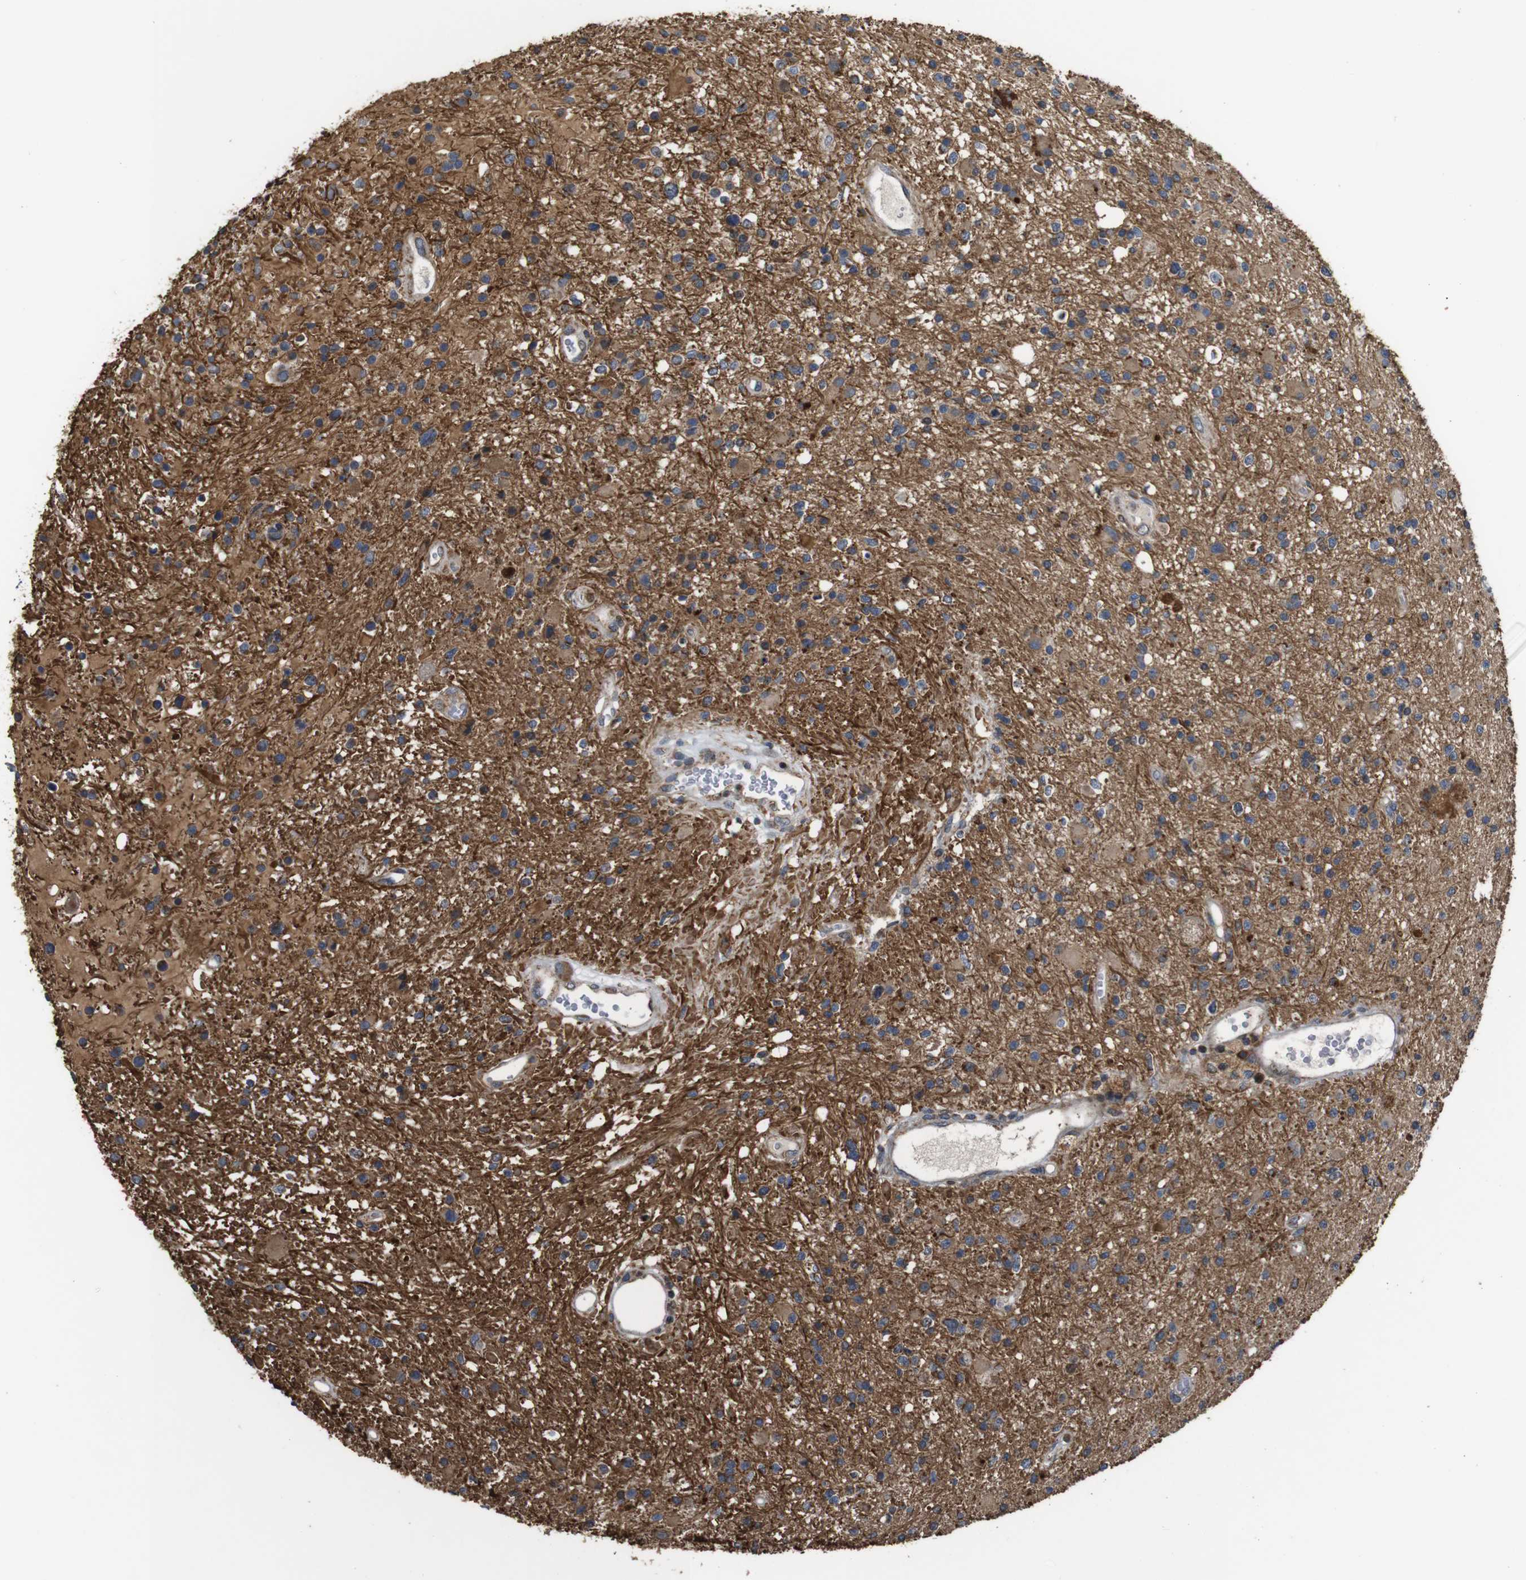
{"staining": {"intensity": "moderate", "quantity": "25%-75%", "location": "cytoplasmic/membranous"}, "tissue": "glioma", "cell_type": "Tumor cells", "image_type": "cancer", "snomed": [{"axis": "morphology", "description": "Glioma, malignant, High grade"}, {"axis": "topography", "description": "Brain"}], "caption": "Malignant high-grade glioma stained with IHC exhibits moderate cytoplasmic/membranous expression in about 25%-75% of tumor cells. (DAB IHC with brightfield microscopy, high magnification).", "gene": "SNN", "patient": {"sex": "male", "age": 33}}